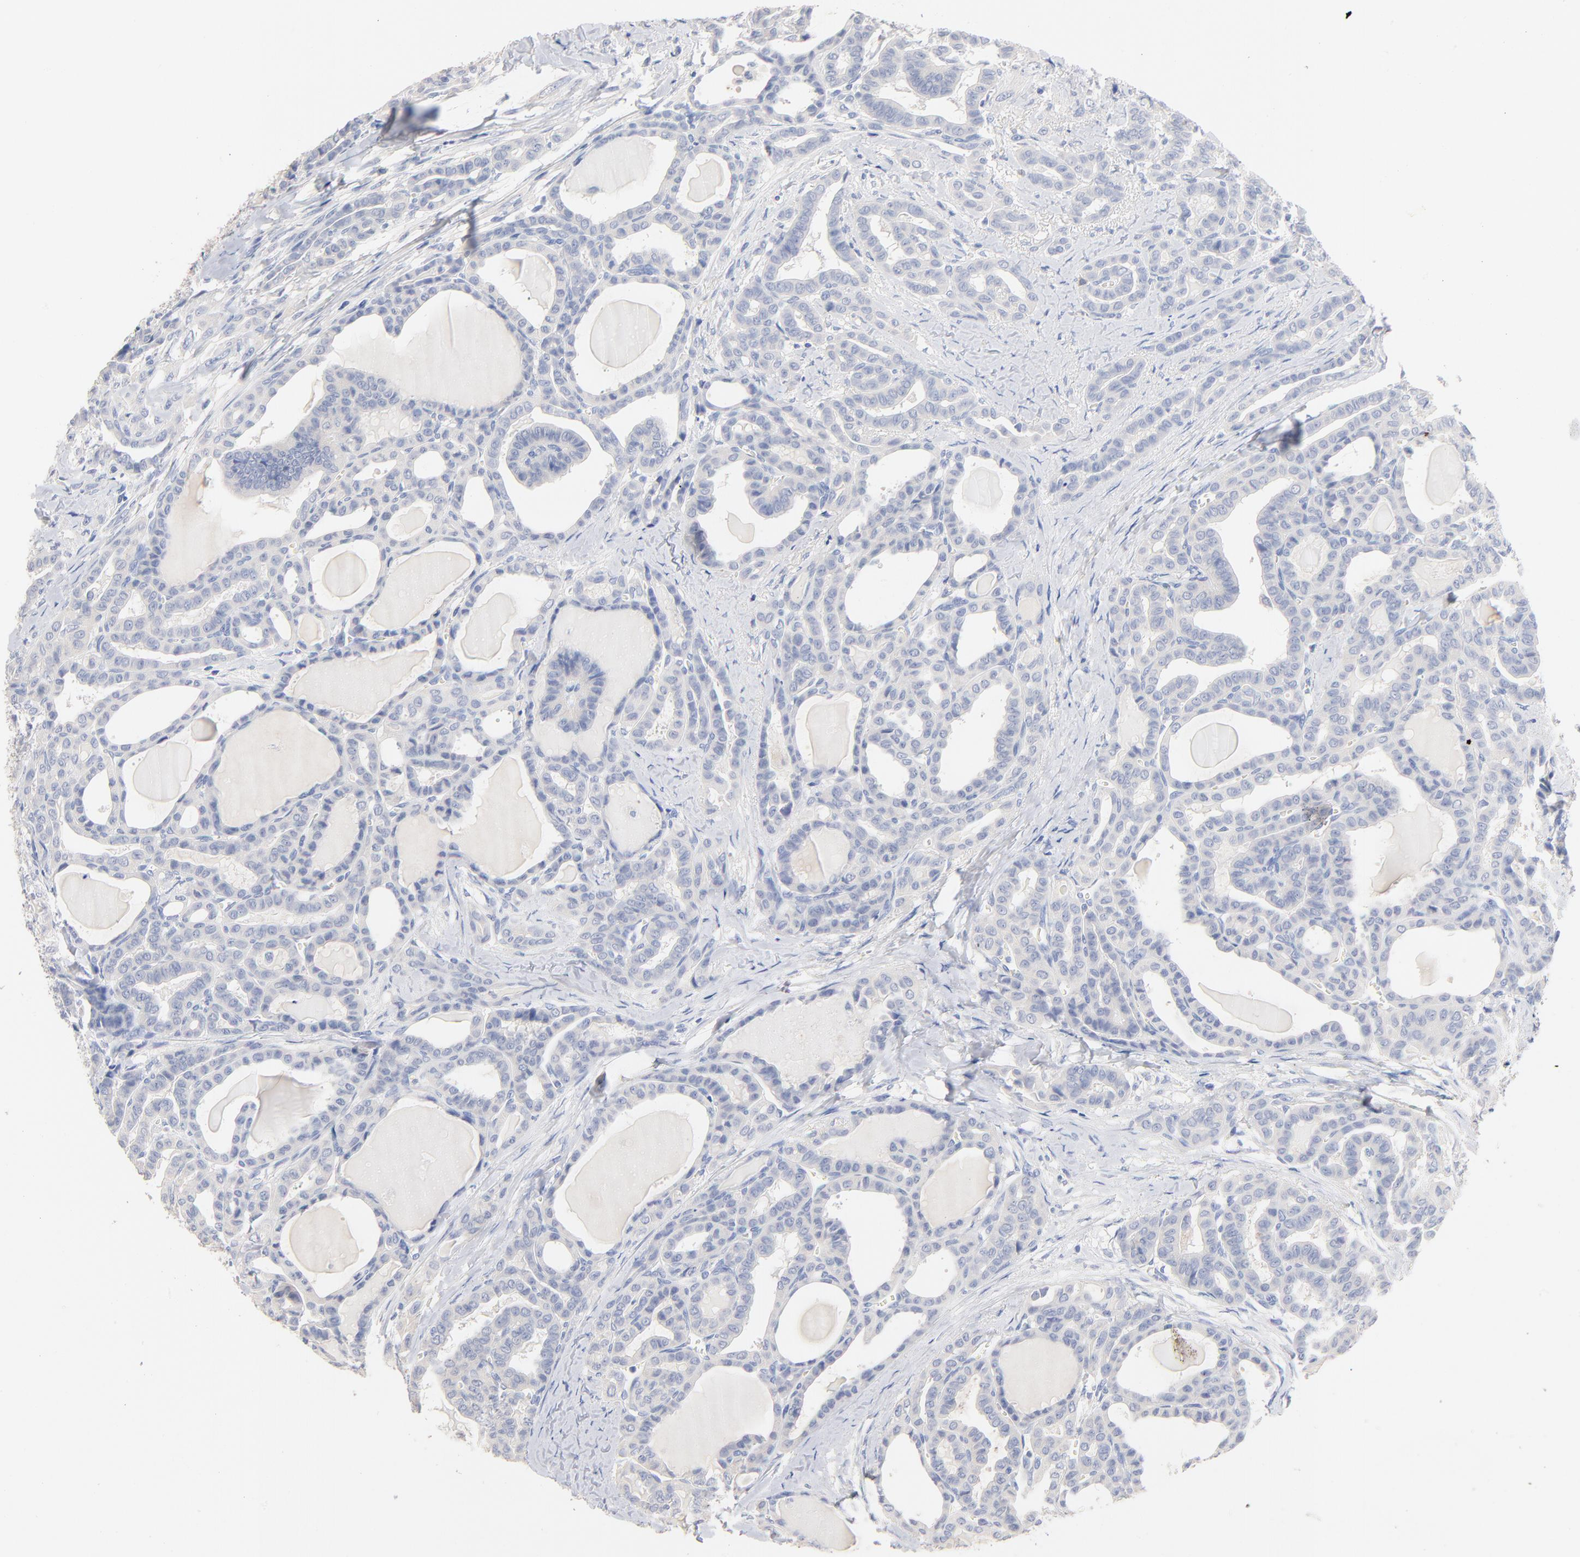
{"staining": {"intensity": "negative", "quantity": "none", "location": "none"}, "tissue": "thyroid cancer", "cell_type": "Tumor cells", "image_type": "cancer", "snomed": [{"axis": "morphology", "description": "Carcinoma, NOS"}, {"axis": "topography", "description": "Thyroid gland"}], "caption": "Tumor cells are negative for protein expression in human thyroid cancer.", "gene": "CPS1", "patient": {"sex": "female", "age": 91}}